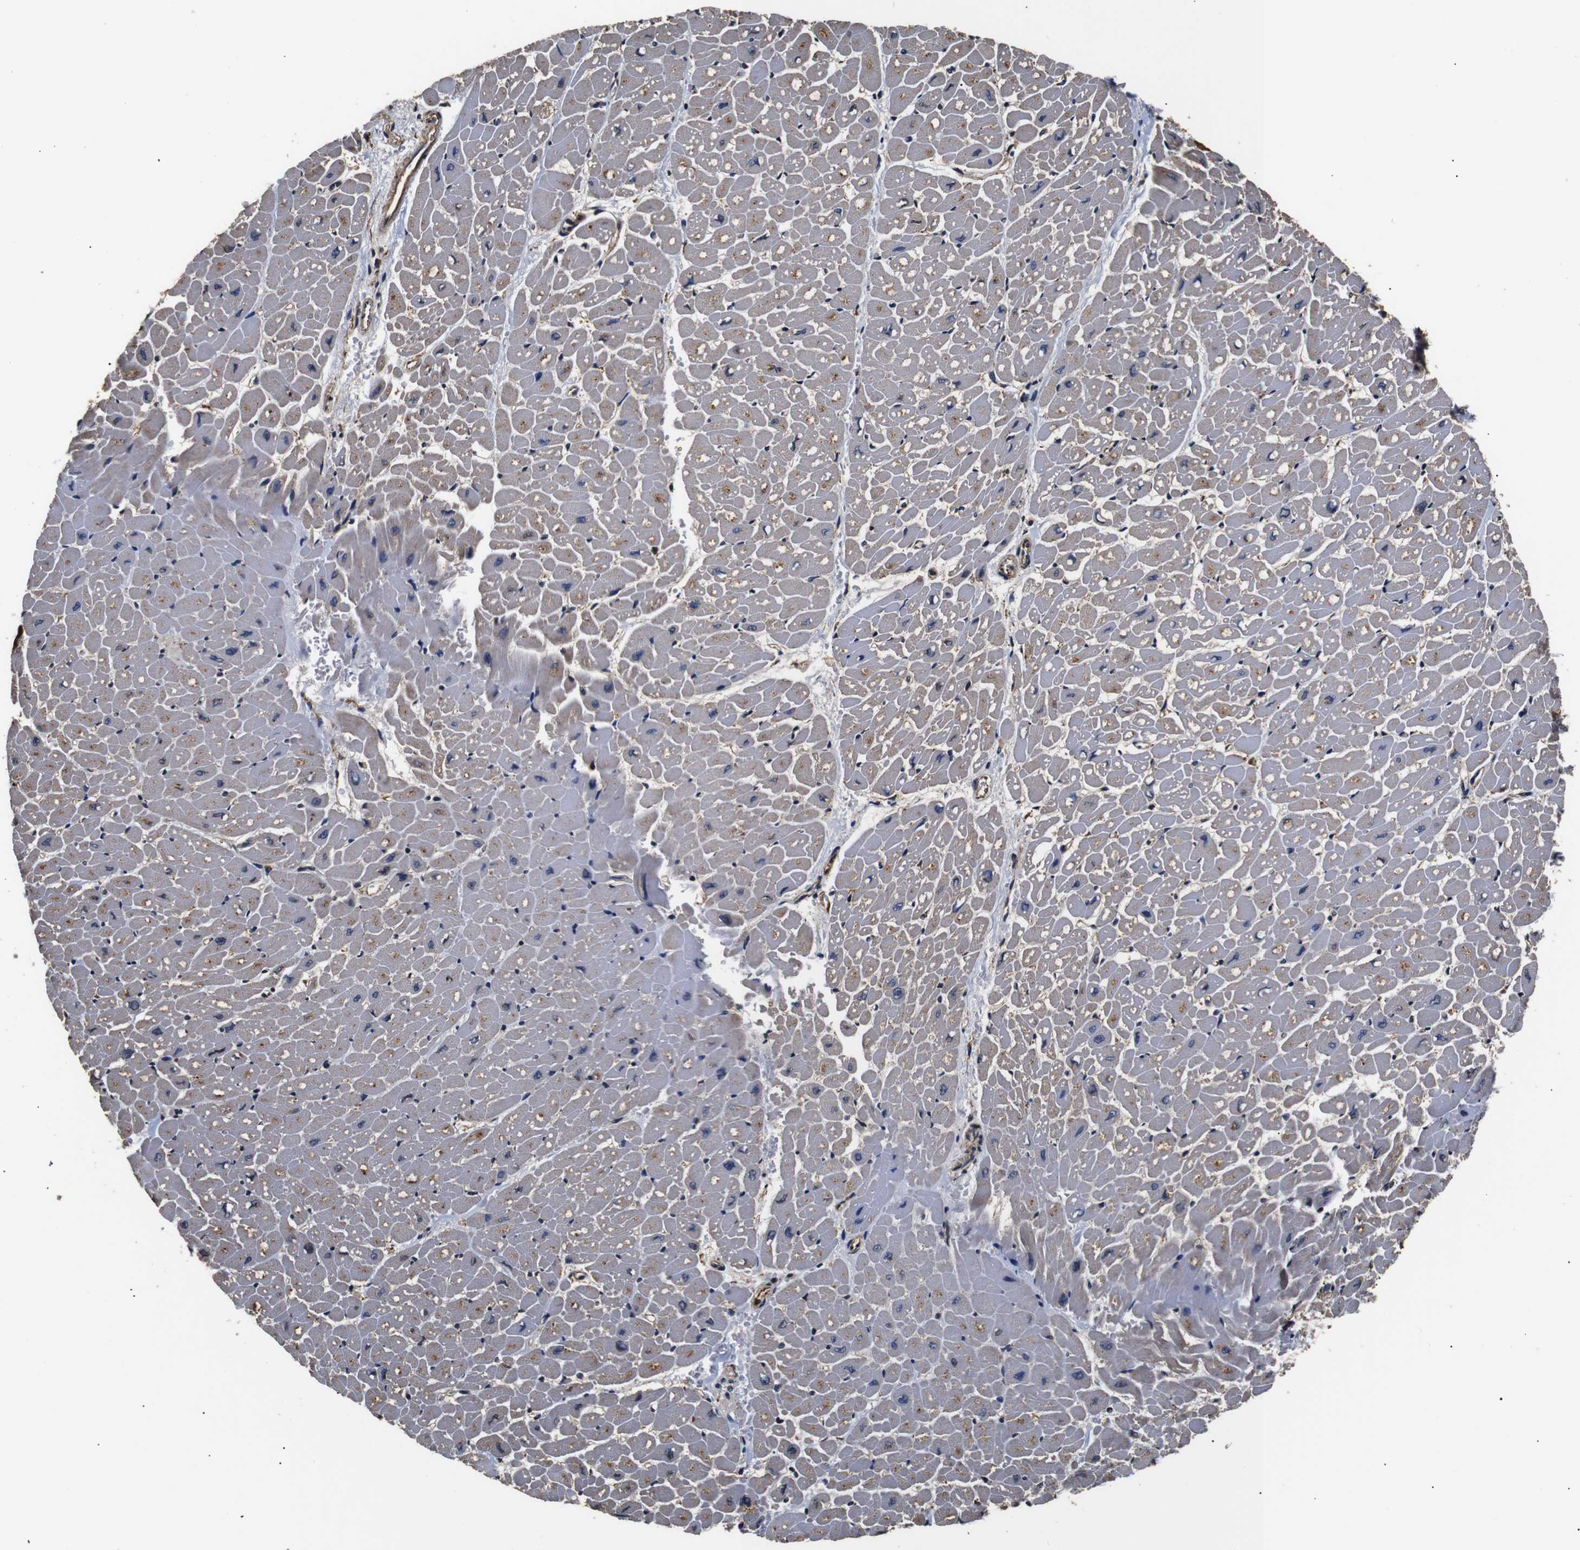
{"staining": {"intensity": "moderate", "quantity": "<25%", "location": "cytoplasmic/membranous"}, "tissue": "heart muscle", "cell_type": "Cardiomyocytes", "image_type": "normal", "snomed": [{"axis": "morphology", "description": "Normal tissue, NOS"}, {"axis": "topography", "description": "Heart"}], "caption": "The micrograph shows a brown stain indicating the presence of a protein in the cytoplasmic/membranous of cardiomyocytes in heart muscle. Using DAB (3,3'-diaminobenzidine) (brown) and hematoxylin (blue) stains, captured at high magnification using brightfield microscopy.", "gene": "HHIP", "patient": {"sex": "male", "age": 45}}